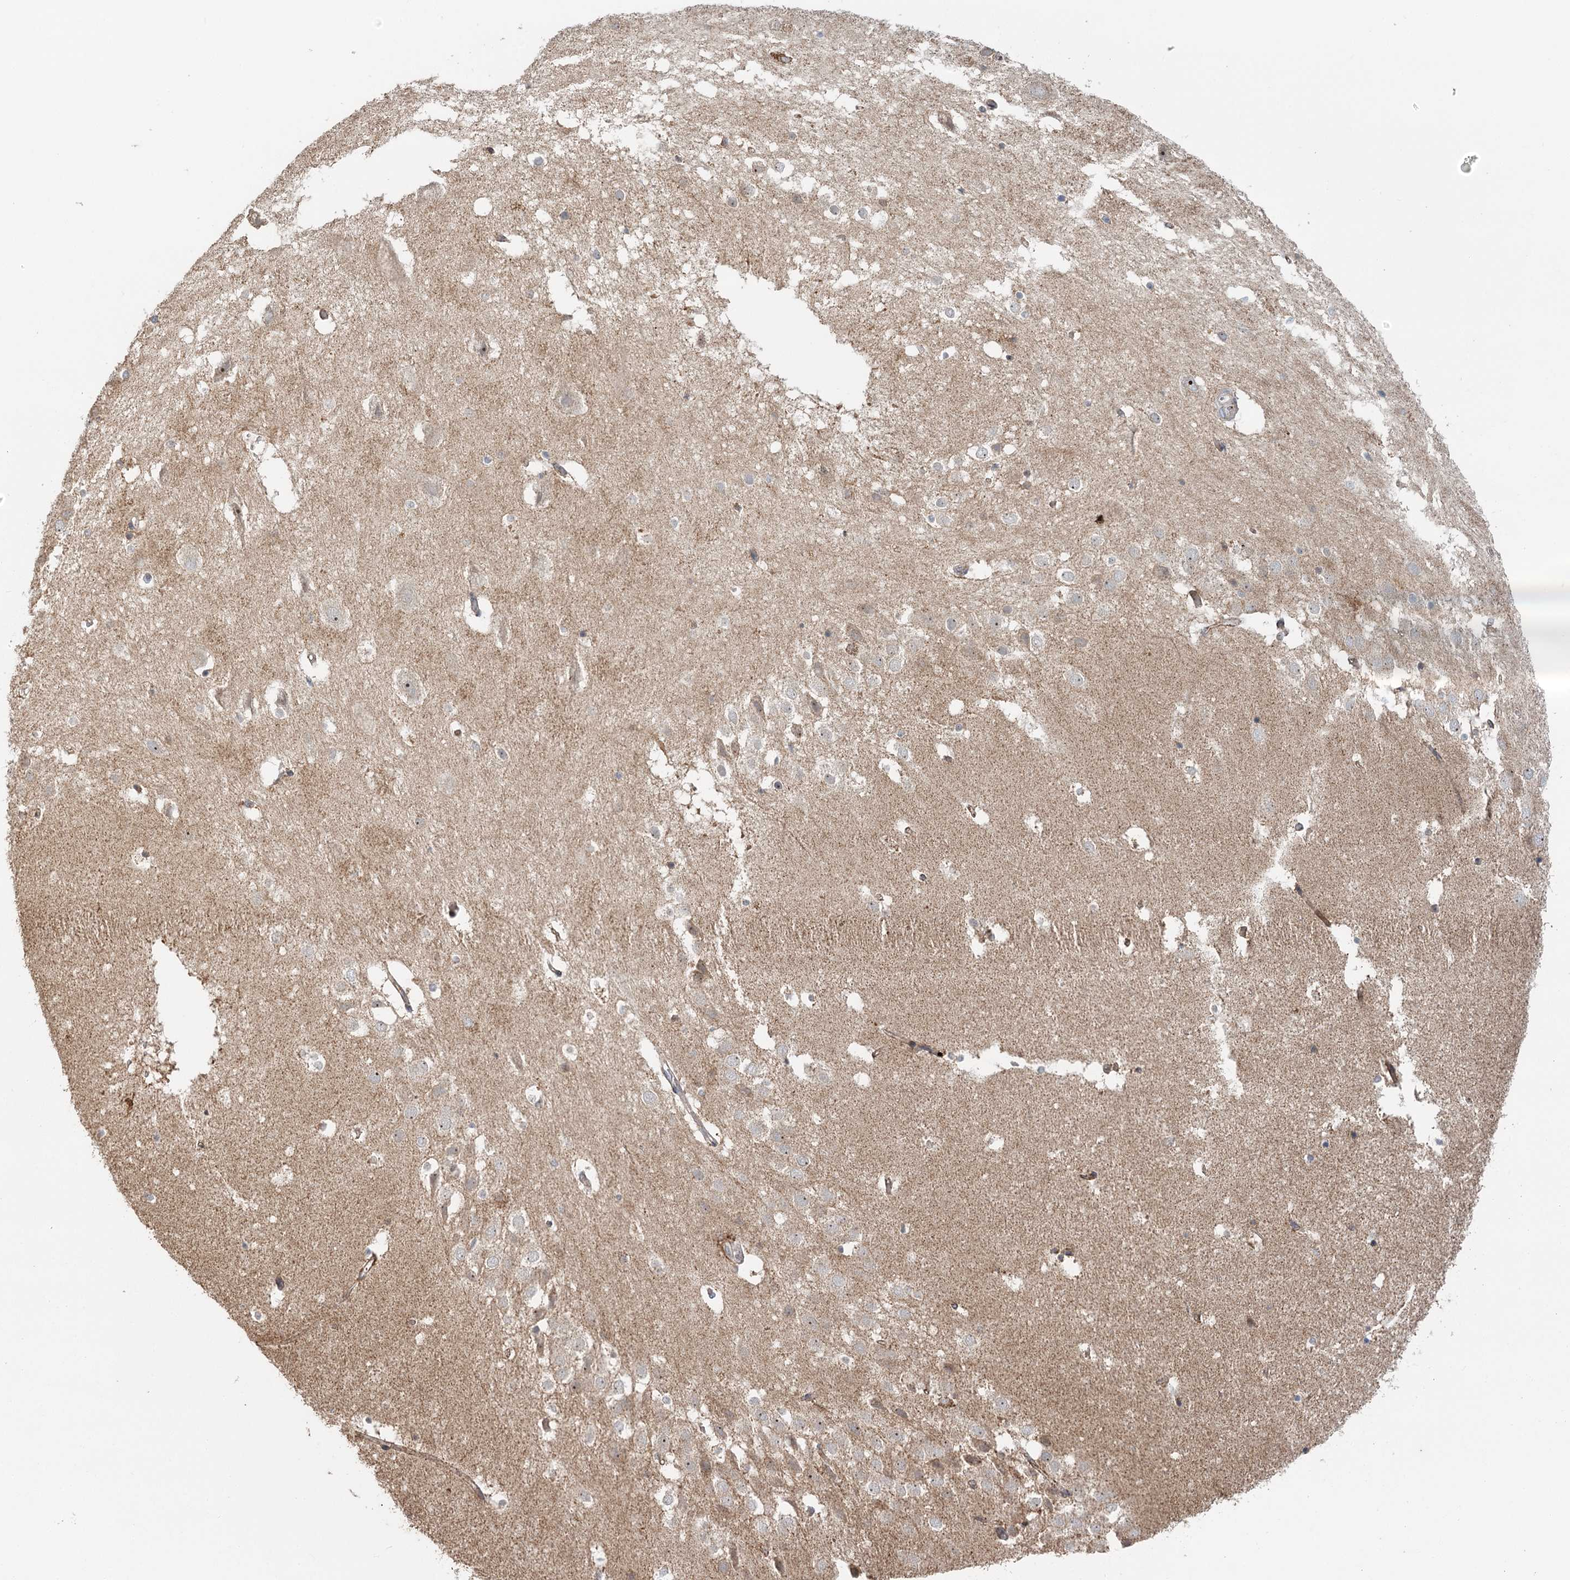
{"staining": {"intensity": "weak", "quantity": "<25%", "location": "cytoplasmic/membranous"}, "tissue": "hippocampus", "cell_type": "Glial cells", "image_type": "normal", "snomed": [{"axis": "morphology", "description": "Normal tissue, NOS"}, {"axis": "topography", "description": "Hippocampus"}], "caption": "Human hippocampus stained for a protein using IHC displays no positivity in glial cells.", "gene": "ENSG00000273217", "patient": {"sex": "female", "age": 52}}